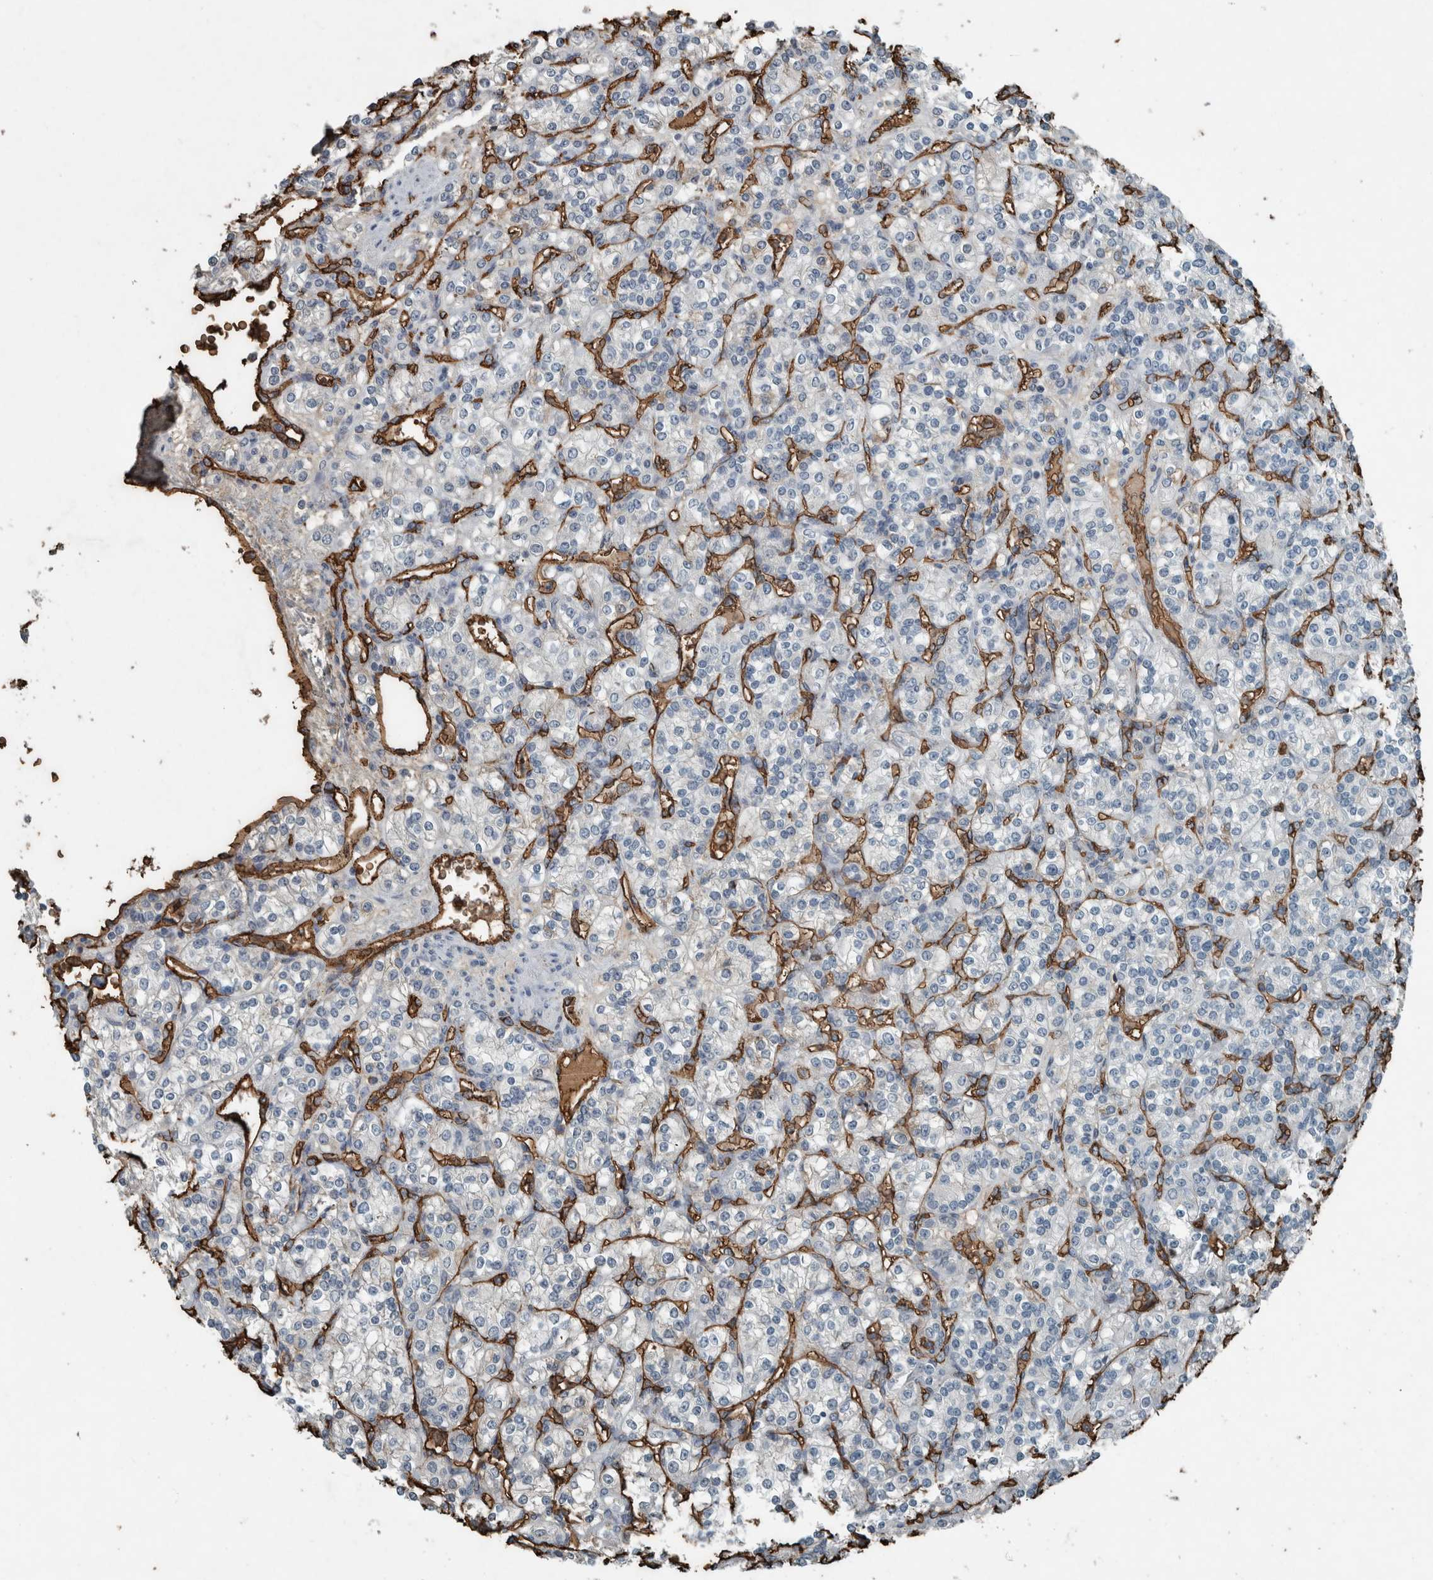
{"staining": {"intensity": "weak", "quantity": "<25%", "location": "cytoplasmic/membranous"}, "tissue": "renal cancer", "cell_type": "Tumor cells", "image_type": "cancer", "snomed": [{"axis": "morphology", "description": "Adenocarcinoma, NOS"}, {"axis": "topography", "description": "Kidney"}], "caption": "The histopathology image shows no significant staining in tumor cells of renal adenocarcinoma.", "gene": "LBP", "patient": {"sex": "male", "age": 77}}